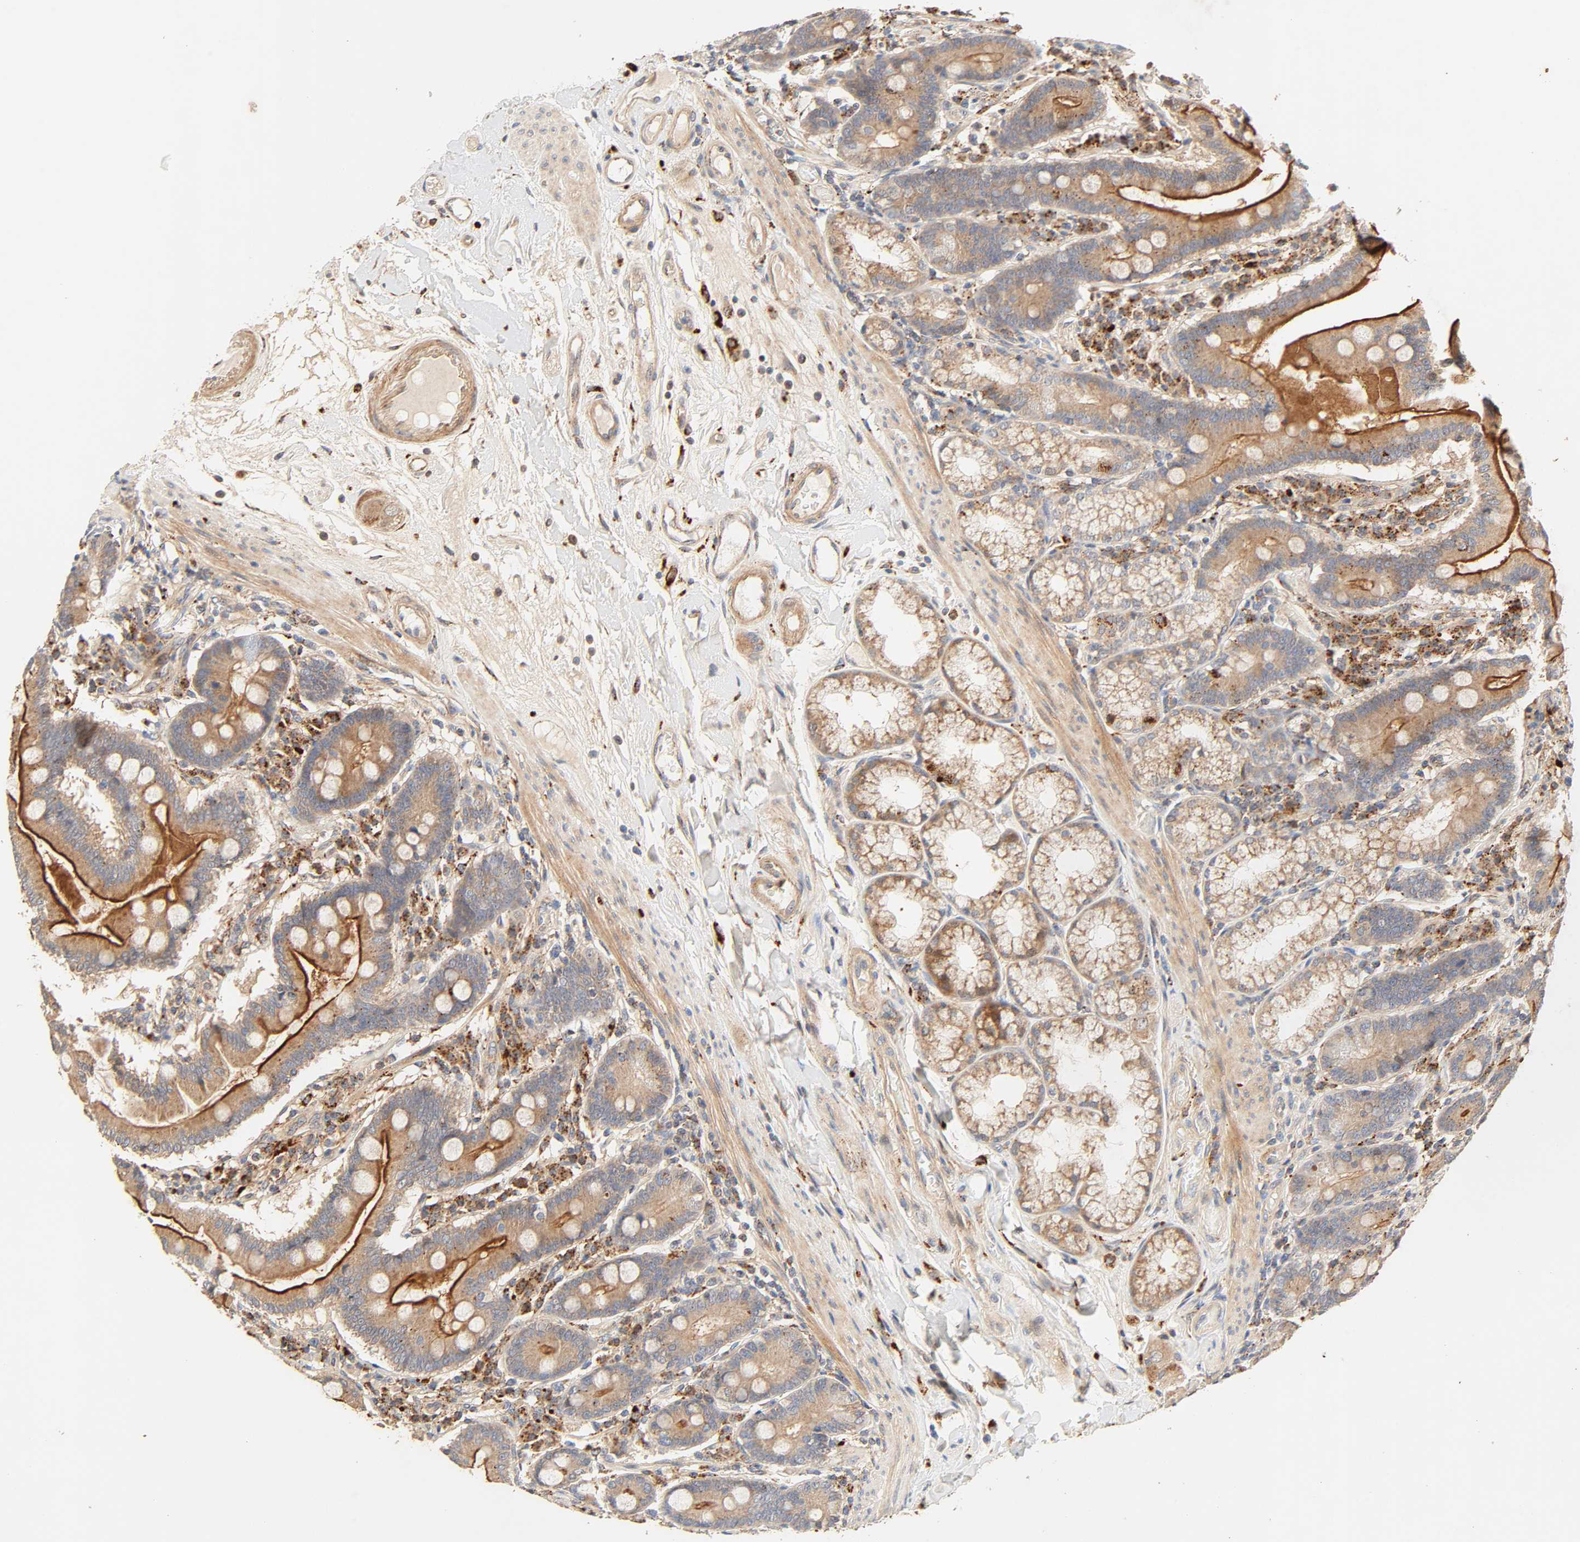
{"staining": {"intensity": "strong", "quantity": ">75%", "location": "cytoplasmic/membranous"}, "tissue": "duodenum", "cell_type": "Glandular cells", "image_type": "normal", "snomed": [{"axis": "morphology", "description": "Normal tissue, NOS"}, {"axis": "topography", "description": "Duodenum"}], "caption": "An IHC image of benign tissue is shown. Protein staining in brown labels strong cytoplasmic/membranous positivity in duodenum within glandular cells. (IHC, brightfield microscopy, high magnification).", "gene": "MAPK6", "patient": {"sex": "female", "age": 64}}